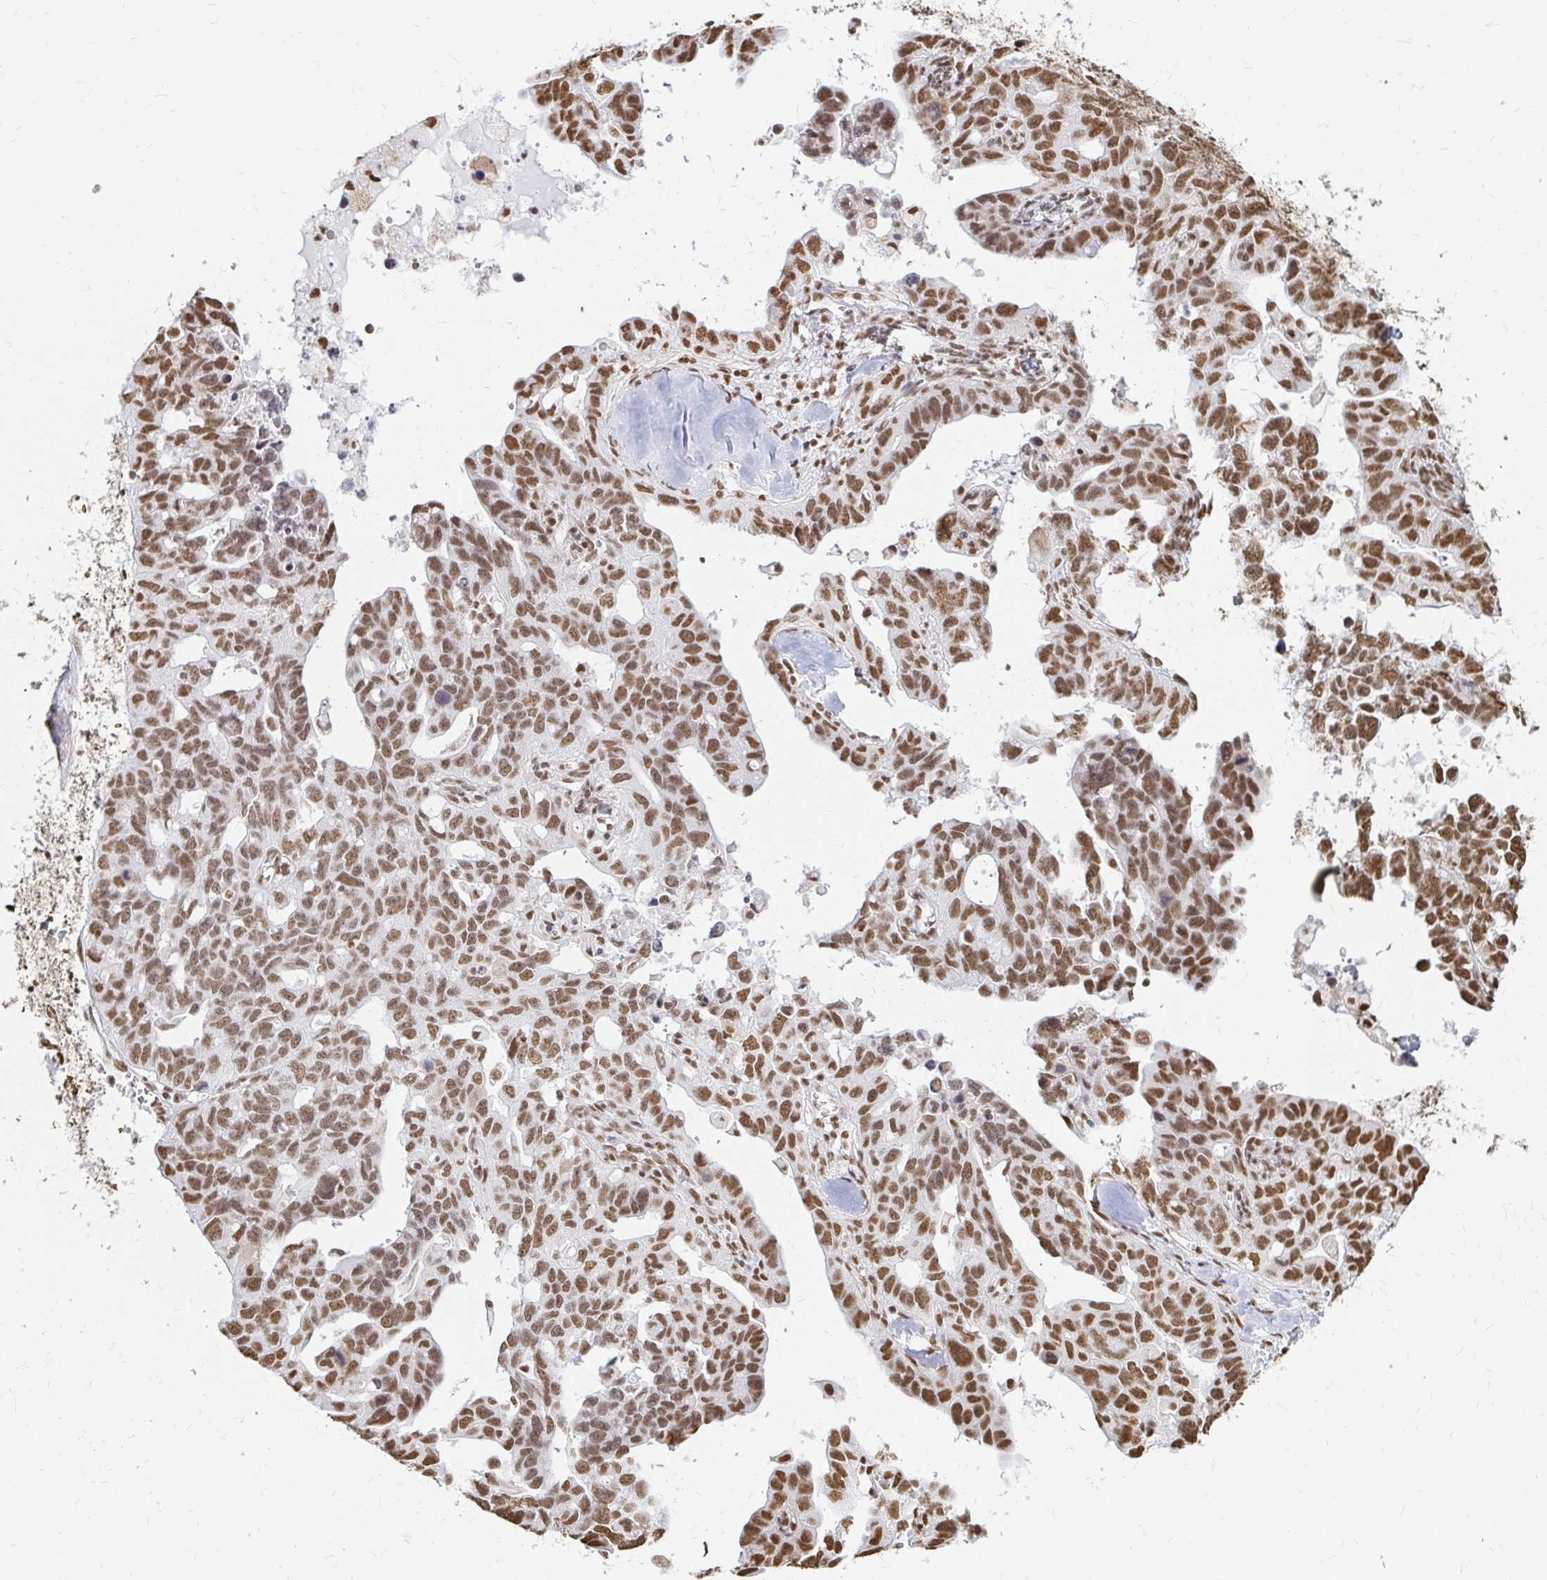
{"staining": {"intensity": "moderate", "quantity": ">75%", "location": "nuclear"}, "tissue": "ovarian cancer", "cell_type": "Tumor cells", "image_type": "cancer", "snomed": [{"axis": "morphology", "description": "Cystadenocarcinoma, serous, NOS"}, {"axis": "topography", "description": "Ovary"}], "caption": "Protein staining reveals moderate nuclear positivity in approximately >75% of tumor cells in ovarian serous cystadenocarcinoma.", "gene": "HNRNPU", "patient": {"sex": "female", "age": 69}}